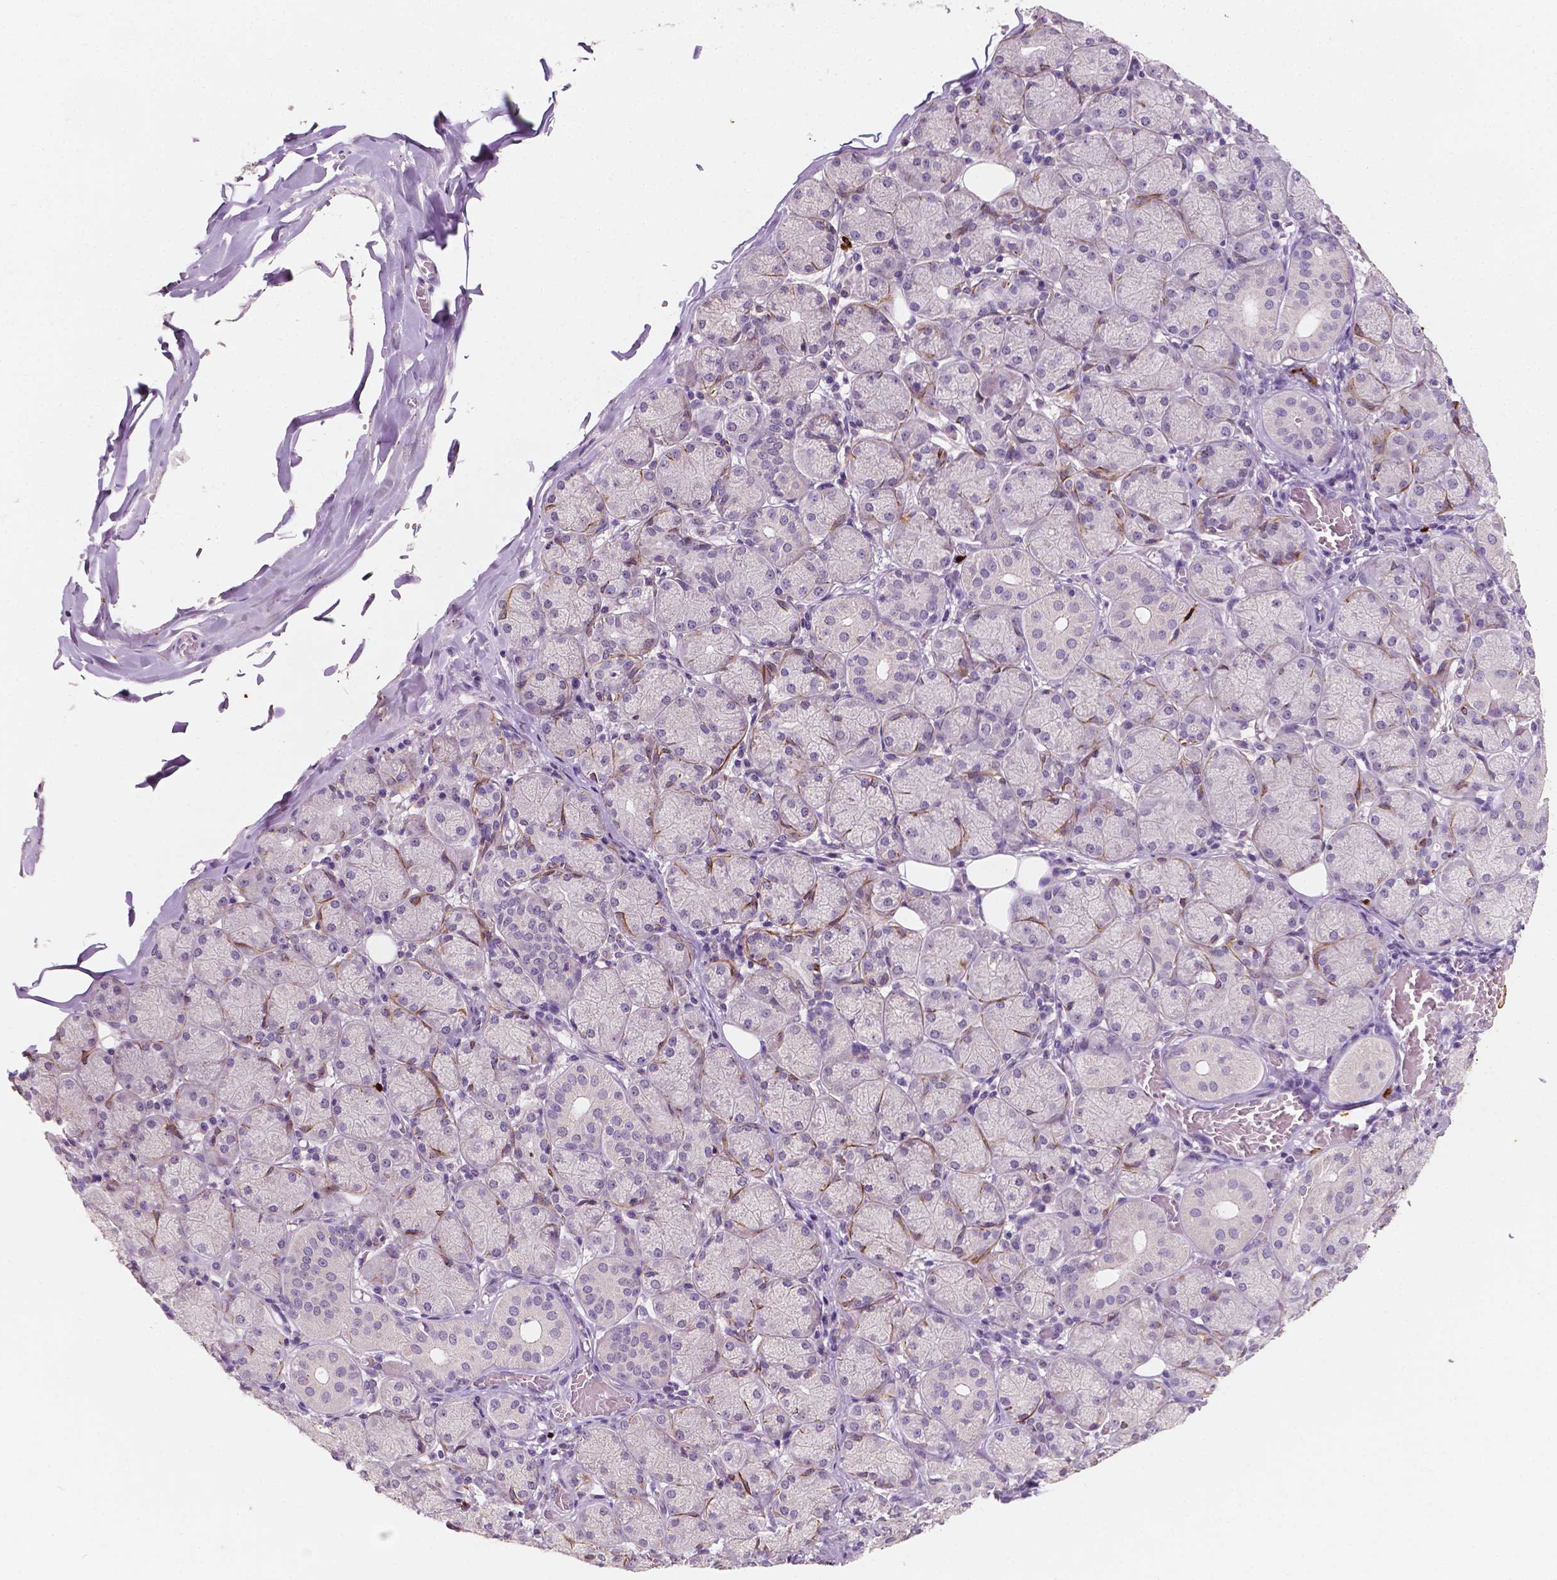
{"staining": {"intensity": "negative", "quantity": "none", "location": "none"}, "tissue": "salivary gland", "cell_type": "Glandular cells", "image_type": "normal", "snomed": [{"axis": "morphology", "description": "Normal tissue, NOS"}, {"axis": "topography", "description": "Salivary gland"}, {"axis": "topography", "description": "Peripheral nerve tissue"}], "caption": "Immunohistochemical staining of benign salivary gland shows no significant staining in glandular cells.", "gene": "SIRT2", "patient": {"sex": "female", "age": 24}}